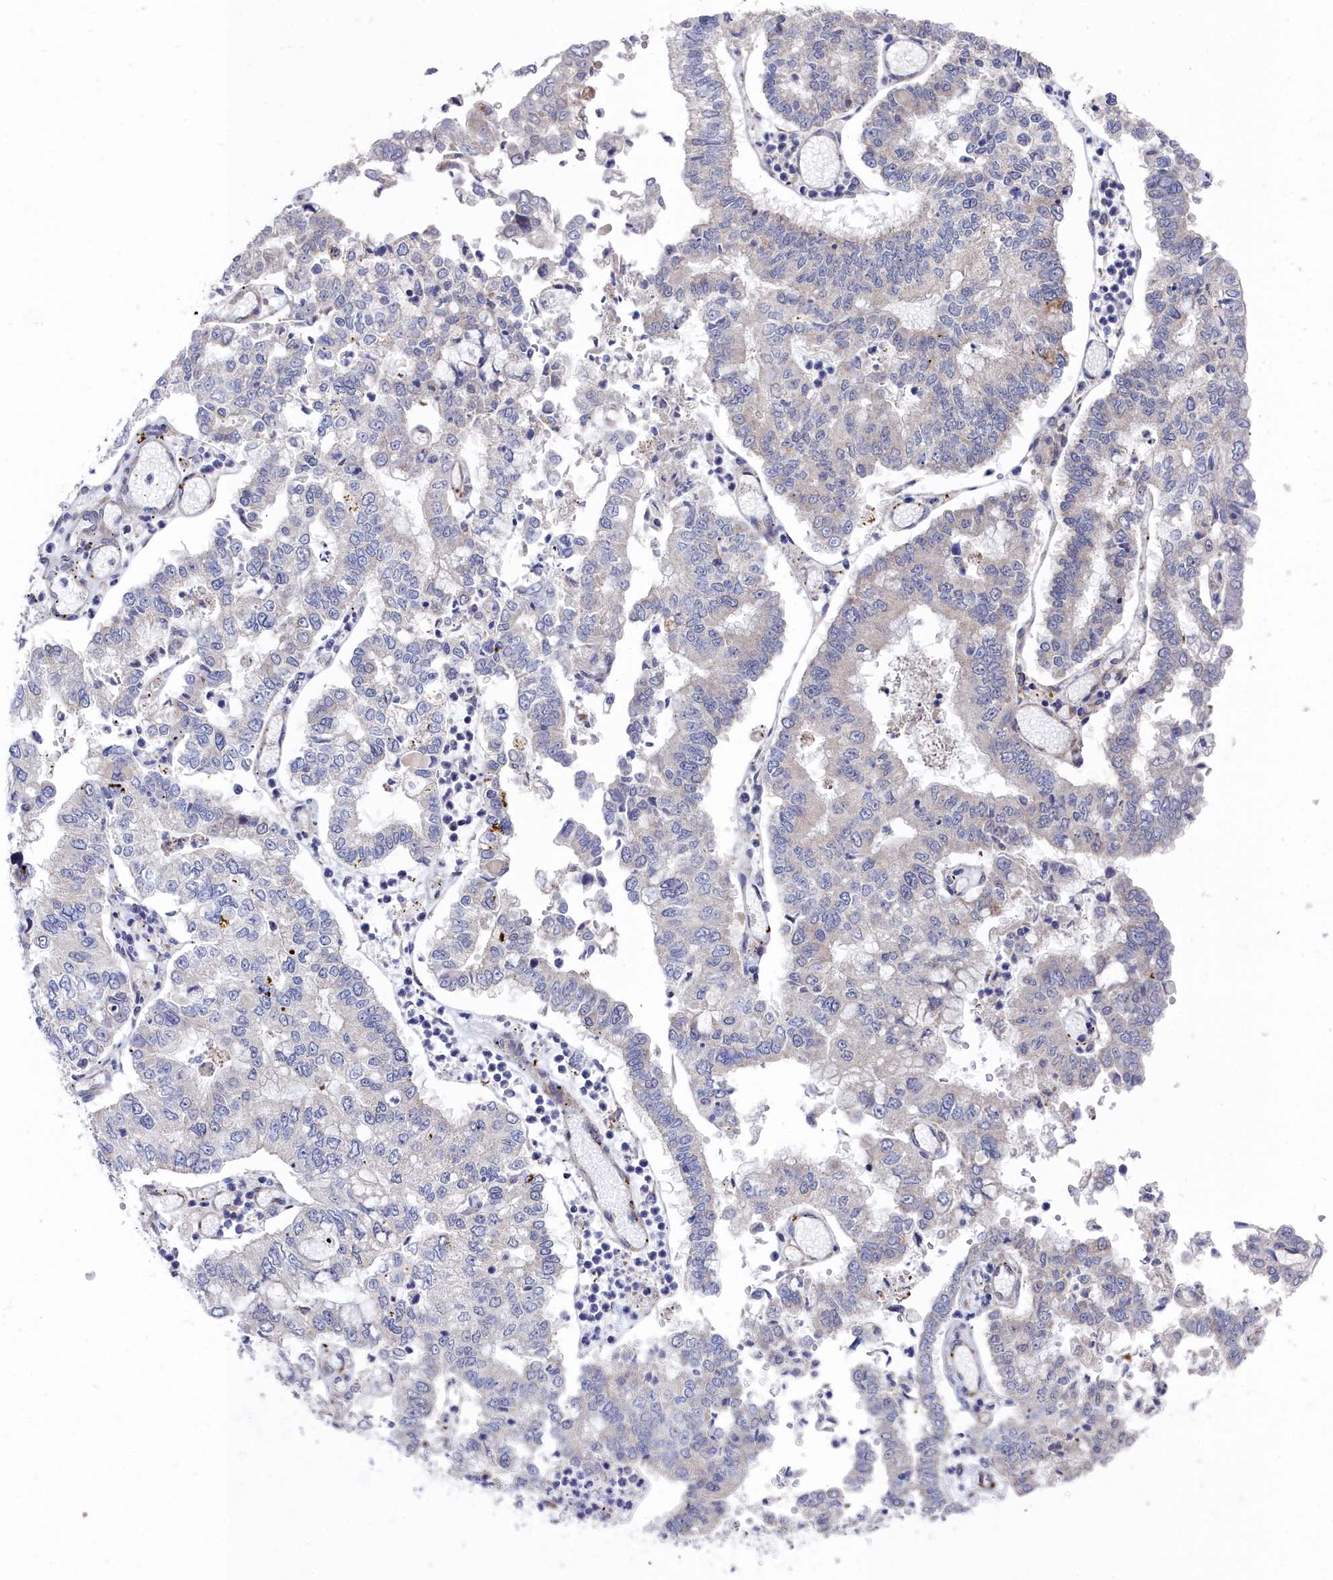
{"staining": {"intensity": "negative", "quantity": "none", "location": "none"}, "tissue": "stomach cancer", "cell_type": "Tumor cells", "image_type": "cancer", "snomed": [{"axis": "morphology", "description": "Adenocarcinoma, NOS"}, {"axis": "topography", "description": "Stomach"}], "caption": "High power microscopy histopathology image of an immunohistochemistry (IHC) micrograph of stomach cancer (adenocarcinoma), revealing no significant positivity in tumor cells.", "gene": "RDX", "patient": {"sex": "male", "age": 76}}